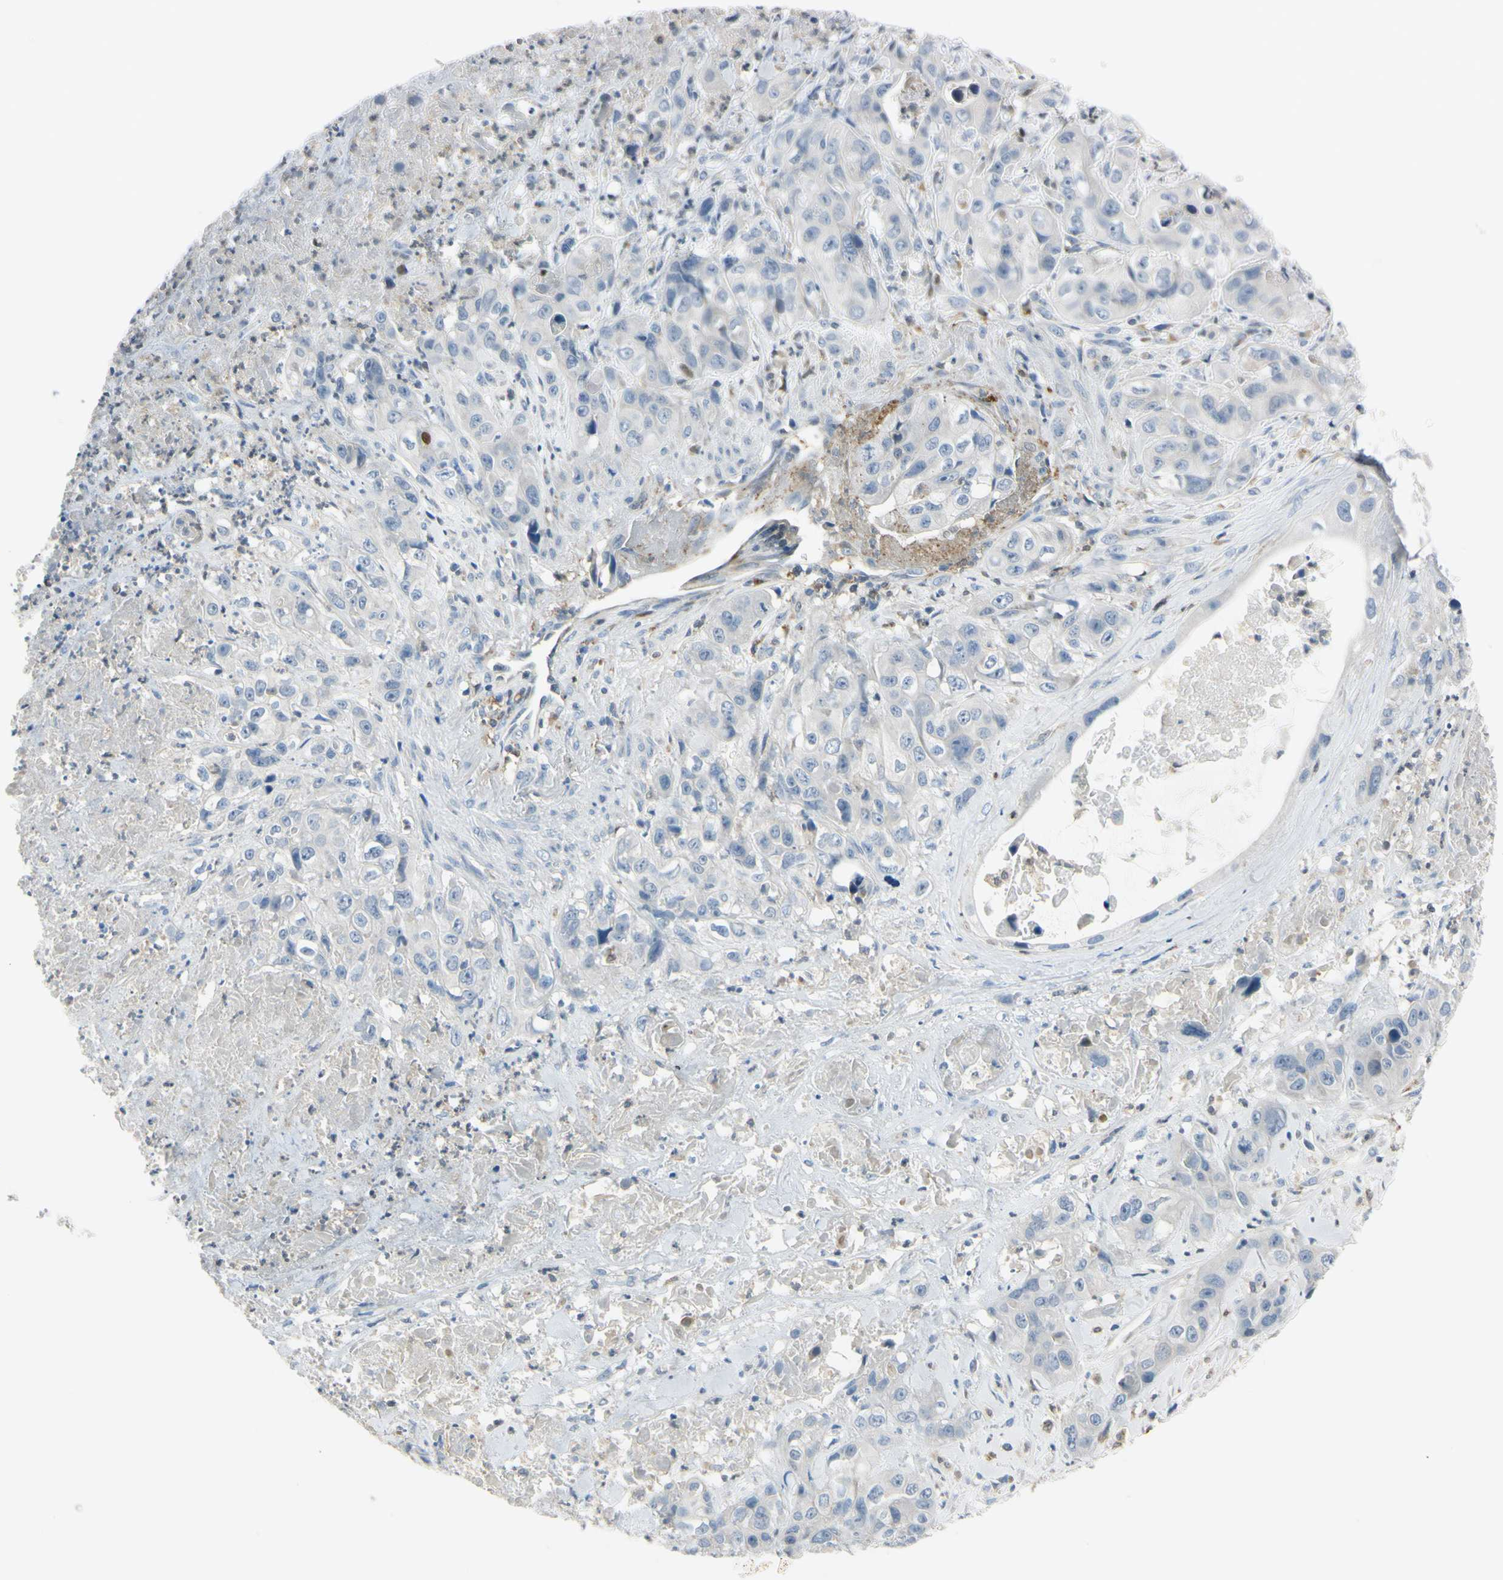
{"staining": {"intensity": "weak", "quantity": "<25%", "location": "cytoplasmic/membranous"}, "tissue": "liver cancer", "cell_type": "Tumor cells", "image_type": "cancer", "snomed": [{"axis": "morphology", "description": "Cholangiocarcinoma"}, {"axis": "topography", "description": "Liver"}], "caption": "Immunohistochemistry micrograph of neoplastic tissue: human liver cancer stained with DAB (3,3'-diaminobenzidine) shows no significant protein expression in tumor cells.", "gene": "CYRIB", "patient": {"sex": "female", "age": 61}}